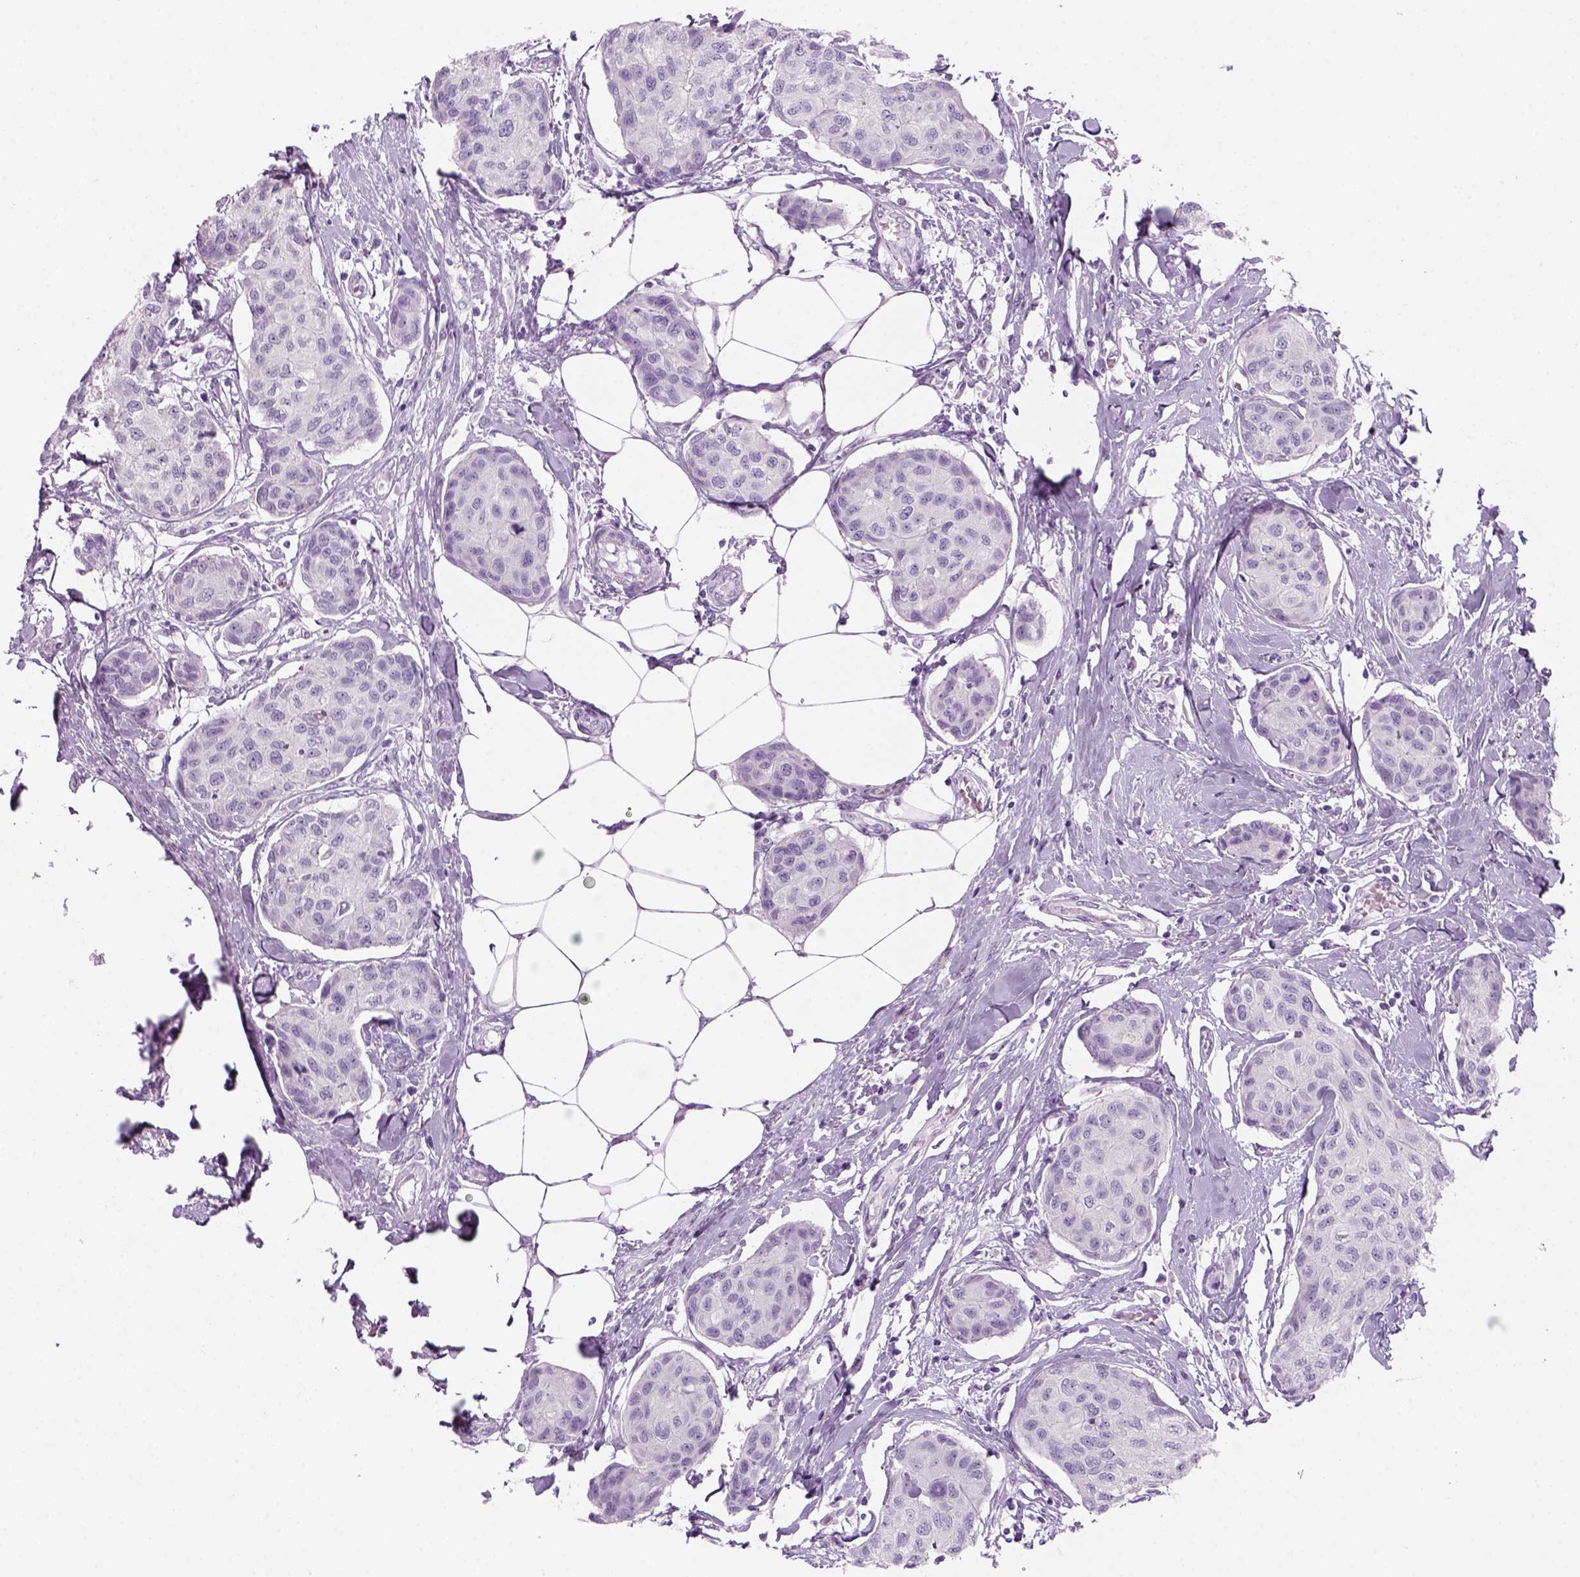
{"staining": {"intensity": "negative", "quantity": "none", "location": "none"}, "tissue": "breast cancer", "cell_type": "Tumor cells", "image_type": "cancer", "snomed": [{"axis": "morphology", "description": "Duct carcinoma"}, {"axis": "topography", "description": "Breast"}], "caption": "Immunohistochemical staining of human breast invasive ductal carcinoma reveals no significant expression in tumor cells.", "gene": "KRTAP11-1", "patient": {"sex": "female", "age": 80}}